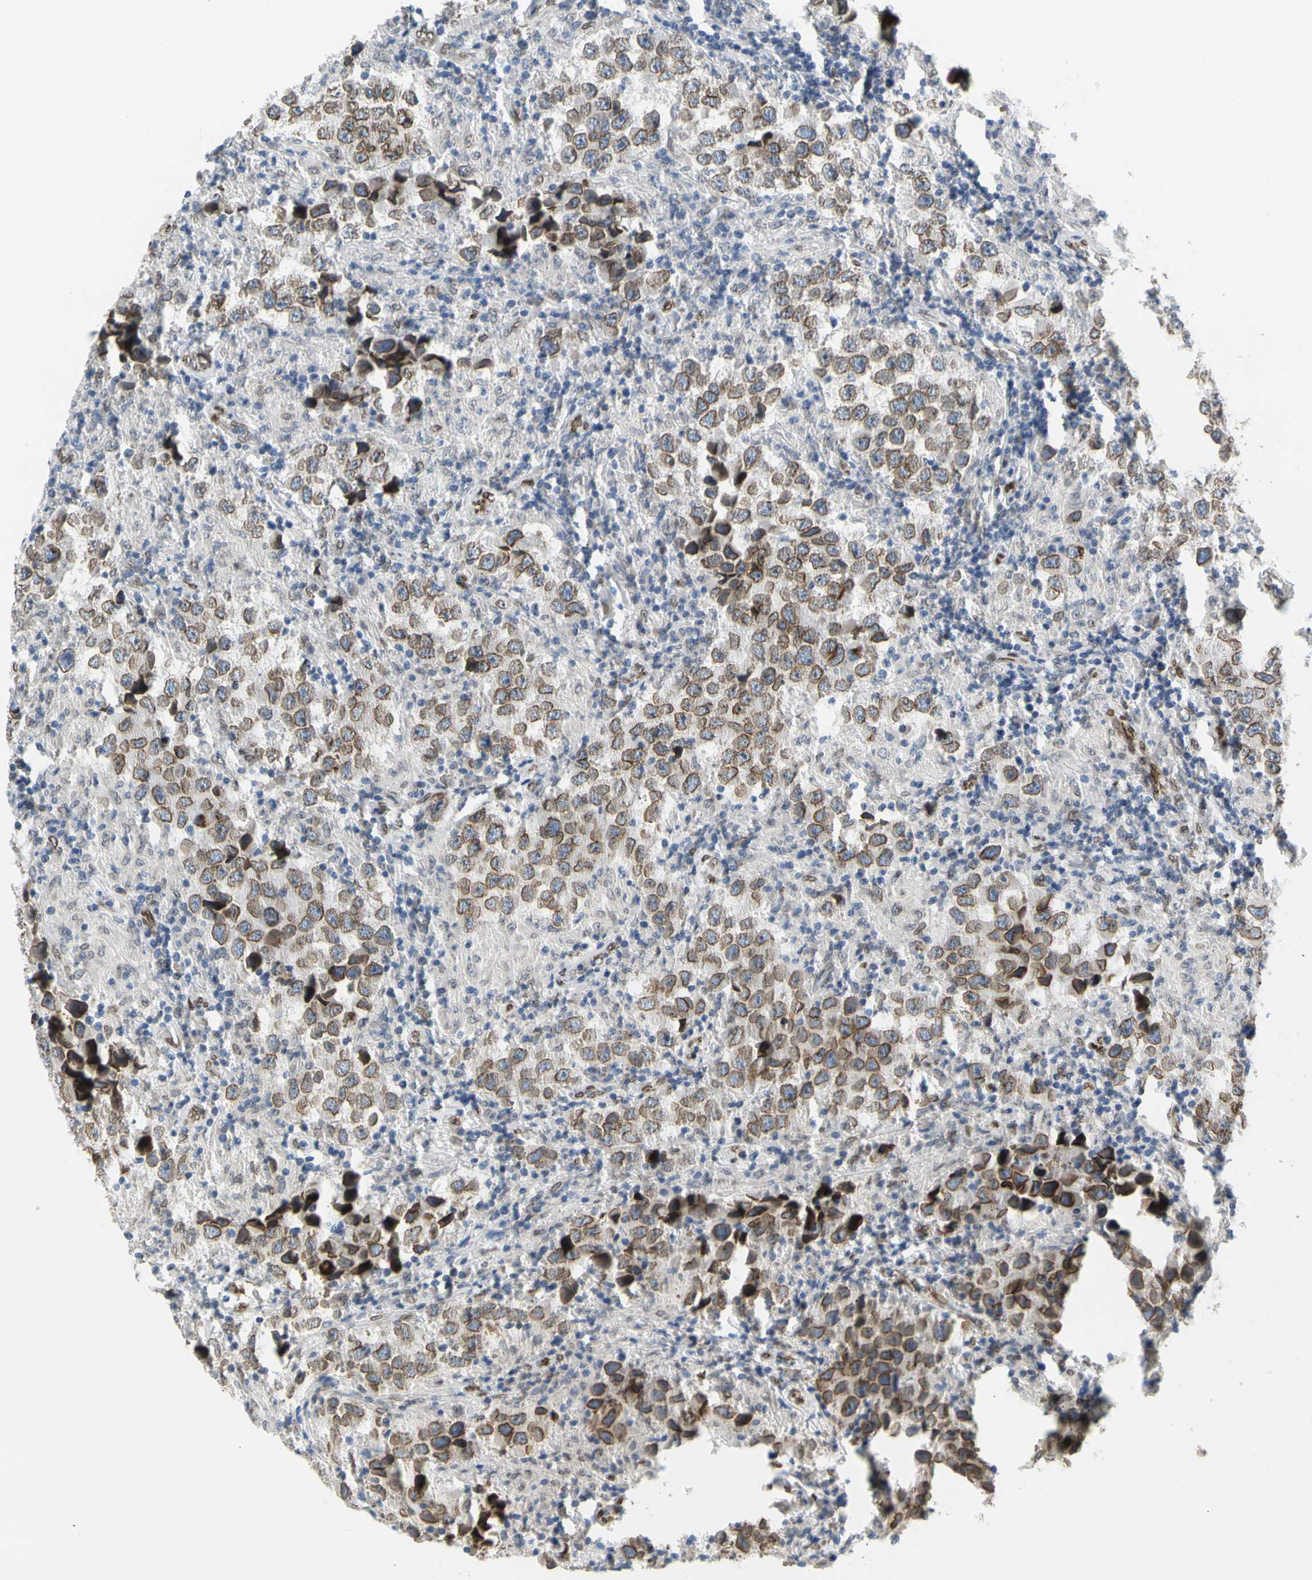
{"staining": {"intensity": "moderate", "quantity": ">75%", "location": "cytoplasmic/membranous,nuclear"}, "tissue": "testis cancer", "cell_type": "Tumor cells", "image_type": "cancer", "snomed": [{"axis": "morphology", "description": "Carcinoma, Embryonal, NOS"}, {"axis": "topography", "description": "Testis"}], "caption": "Immunohistochemical staining of embryonal carcinoma (testis) displays moderate cytoplasmic/membranous and nuclear protein expression in approximately >75% of tumor cells.", "gene": "SUN1", "patient": {"sex": "male", "age": 21}}